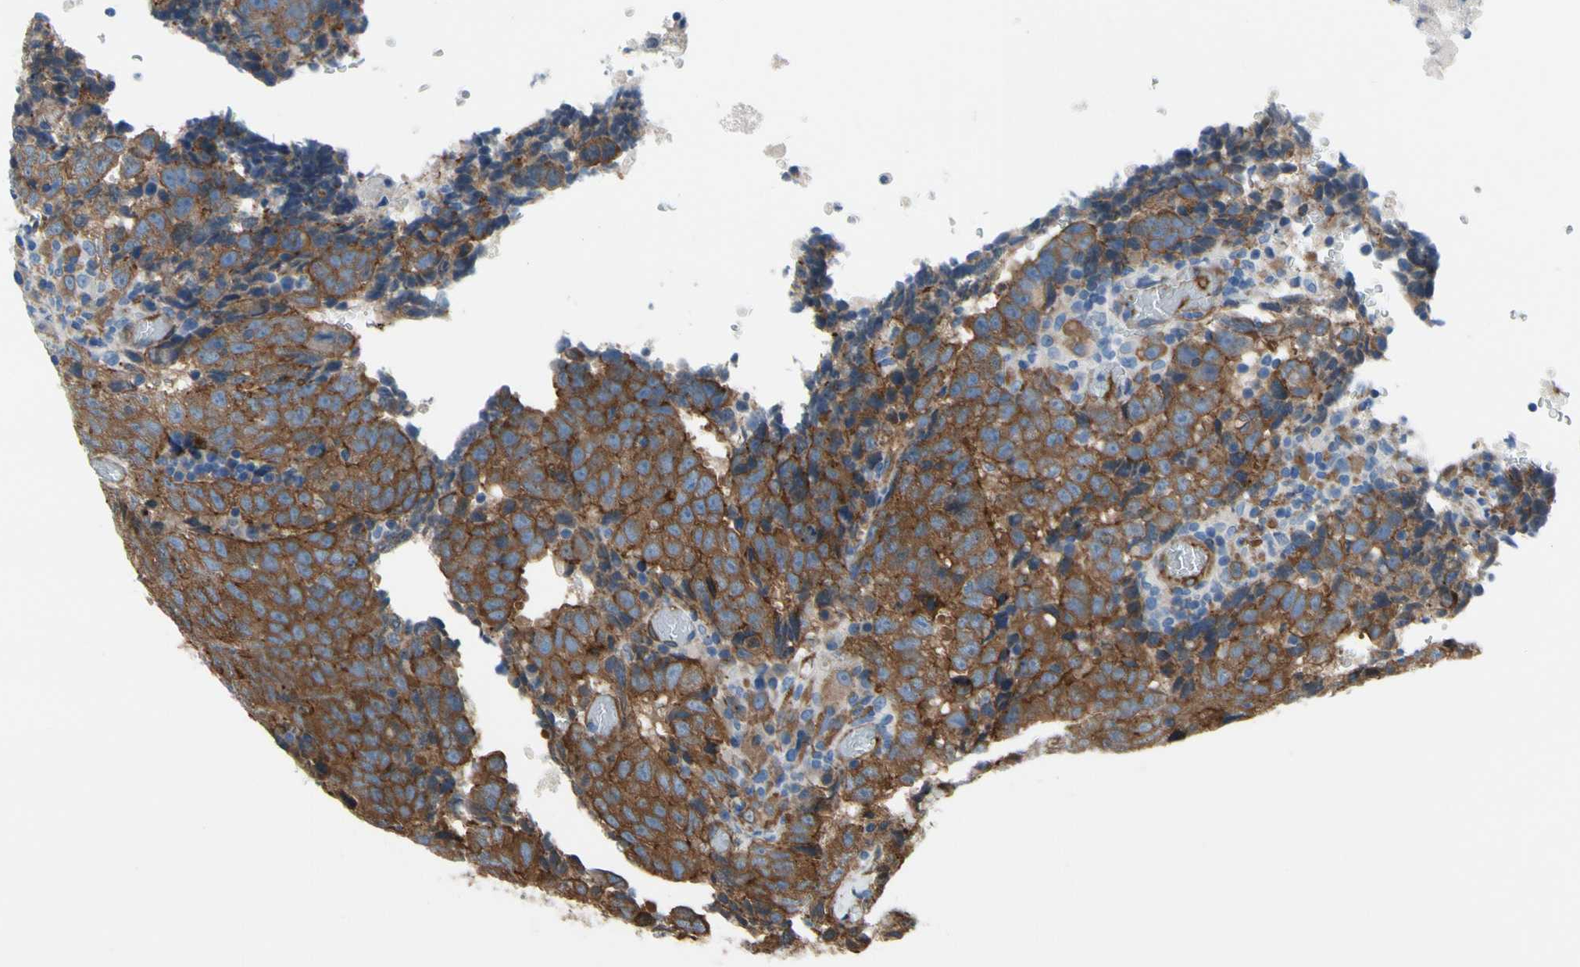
{"staining": {"intensity": "moderate", "quantity": ">75%", "location": "cytoplasmic/membranous"}, "tissue": "testis cancer", "cell_type": "Tumor cells", "image_type": "cancer", "snomed": [{"axis": "morphology", "description": "Necrosis, NOS"}, {"axis": "morphology", "description": "Carcinoma, Embryonal, NOS"}, {"axis": "topography", "description": "Testis"}], "caption": "Immunohistochemical staining of embryonal carcinoma (testis) shows moderate cytoplasmic/membranous protein expression in about >75% of tumor cells.", "gene": "CTTNBP2", "patient": {"sex": "male", "age": 19}}